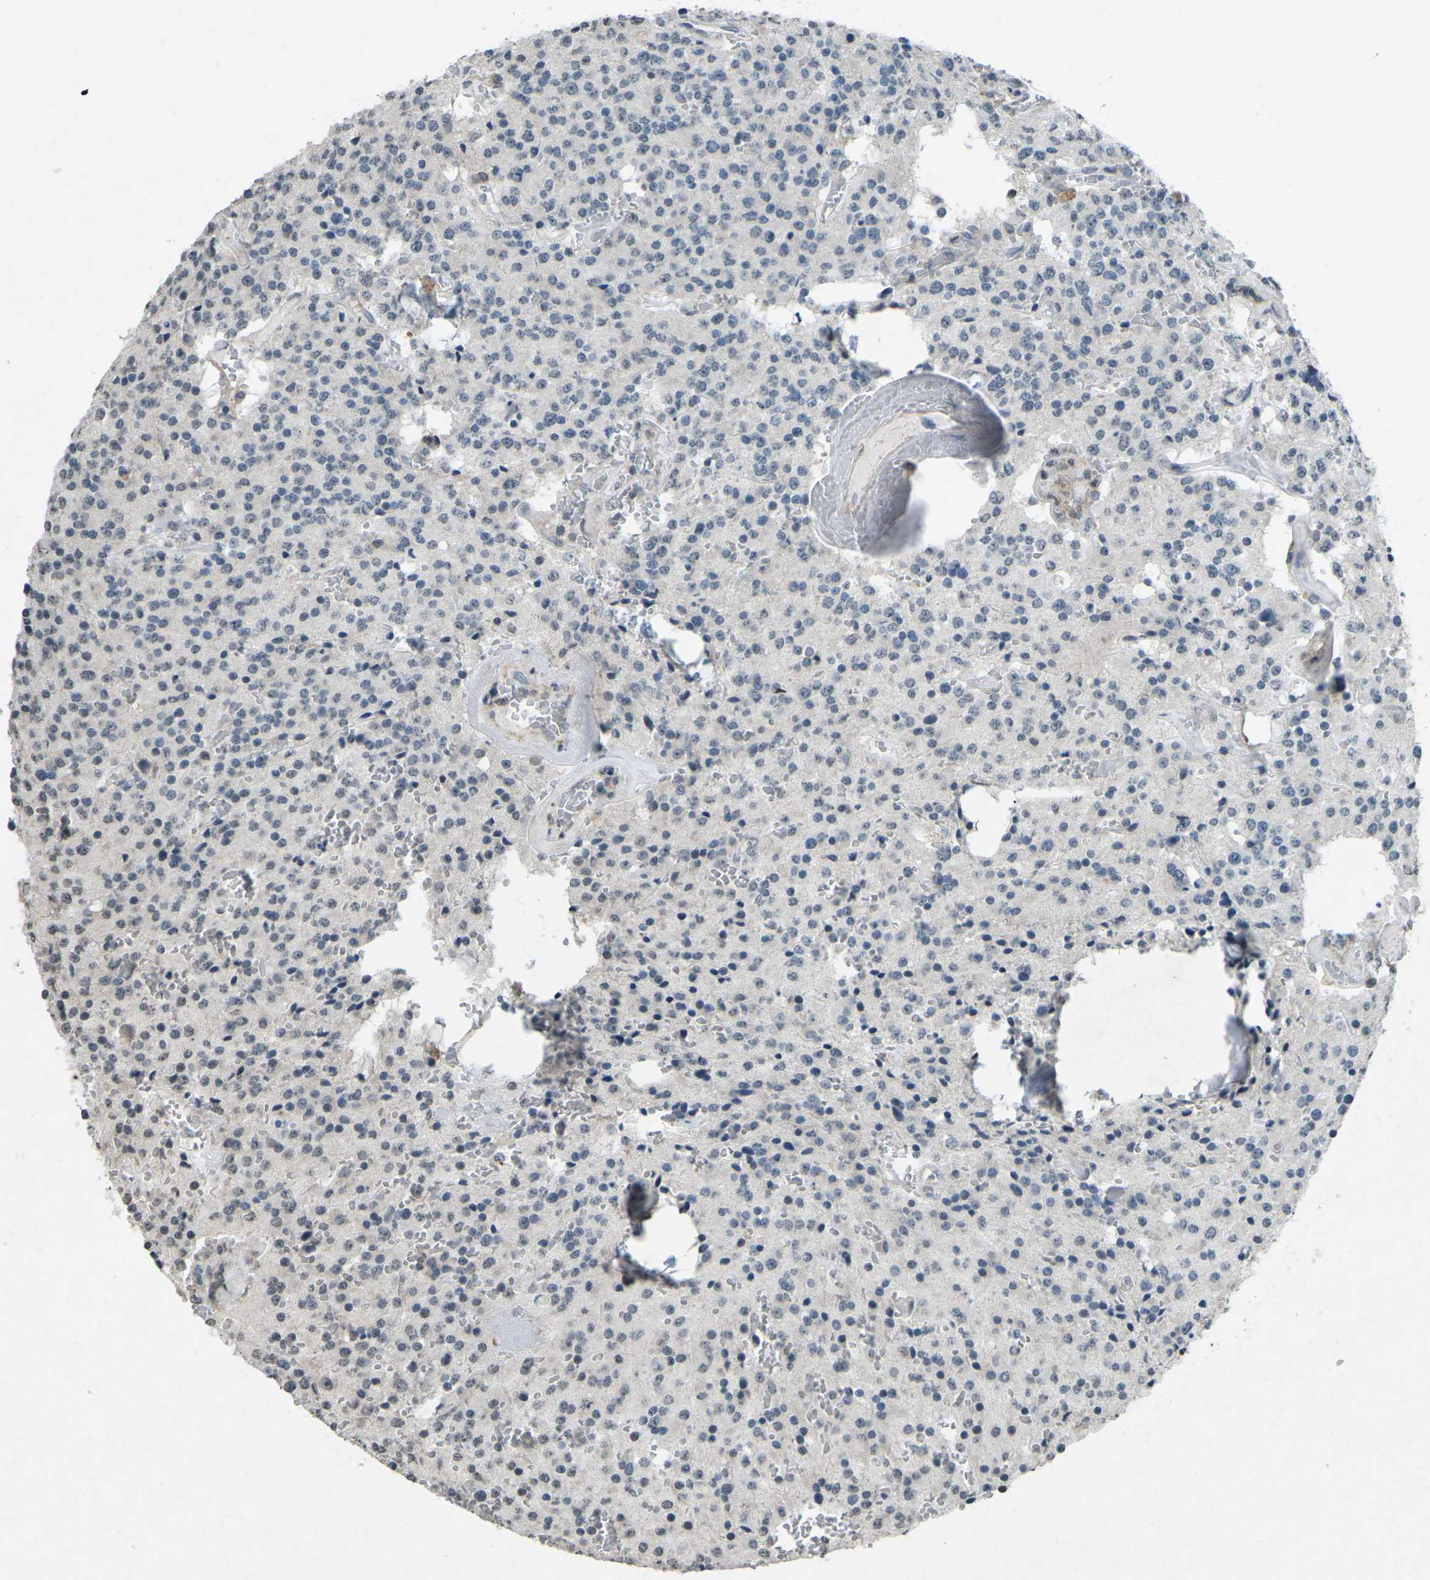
{"staining": {"intensity": "negative", "quantity": "none", "location": "none"}, "tissue": "glioma", "cell_type": "Tumor cells", "image_type": "cancer", "snomed": [{"axis": "morphology", "description": "Glioma, malignant, Low grade"}, {"axis": "topography", "description": "Brain"}], "caption": "Immunohistochemical staining of glioma exhibits no significant positivity in tumor cells.", "gene": "TFR2", "patient": {"sex": "male", "age": 58}}